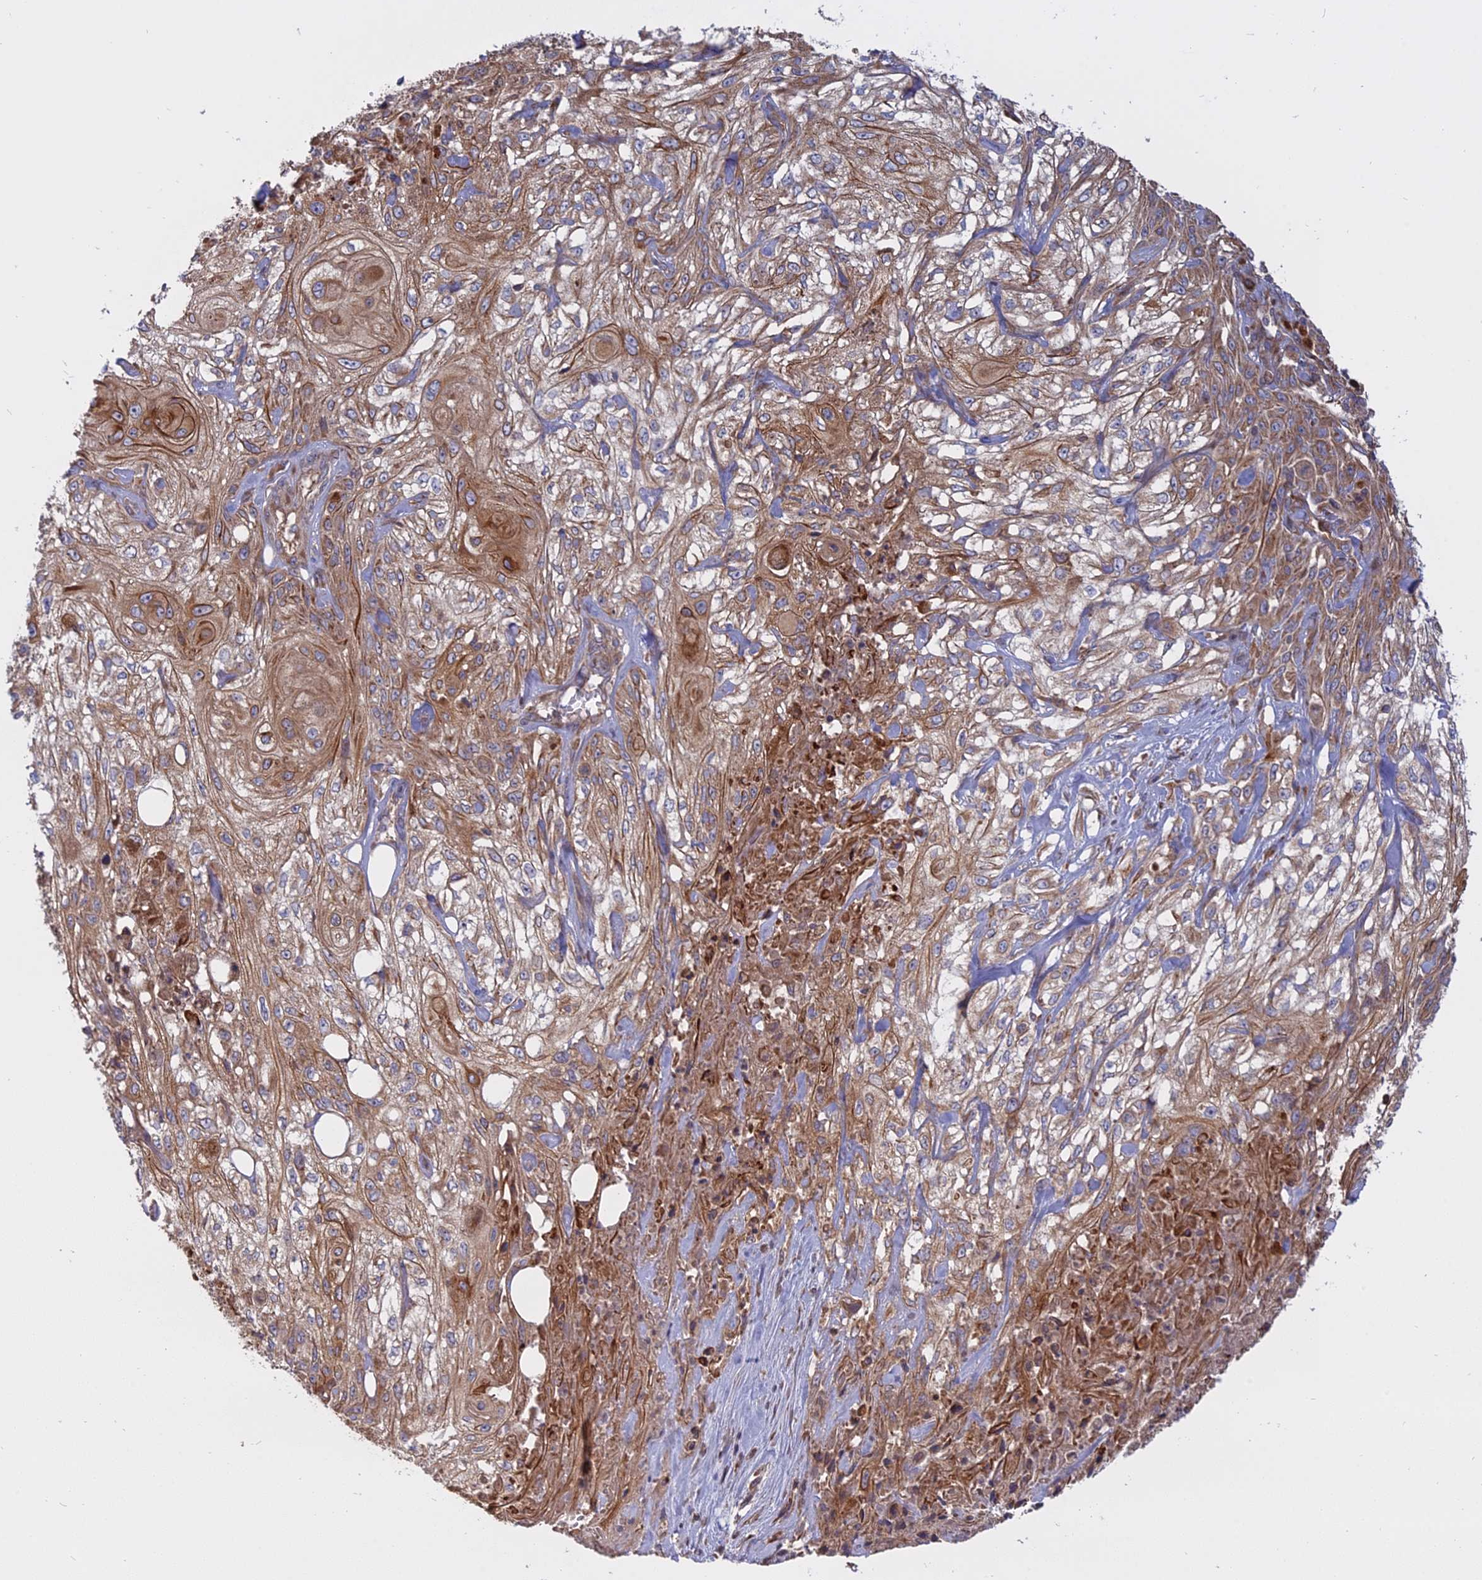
{"staining": {"intensity": "moderate", "quantity": ">75%", "location": "cytoplasmic/membranous"}, "tissue": "skin cancer", "cell_type": "Tumor cells", "image_type": "cancer", "snomed": [{"axis": "morphology", "description": "Squamous cell carcinoma, NOS"}, {"axis": "morphology", "description": "Squamous cell carcinoma, metastatic, NOS"}, {"axis": "topography", "description": "Skin"}, {"axis": "topography", "description": "Lymph node"}], "caption": "Skin cancer tissue displays moderate cytoplasmic/membranous positivity in about >75% of tumor cells", "gene": "TMEM208", "patient": {"sex": "male", "age": 75}}